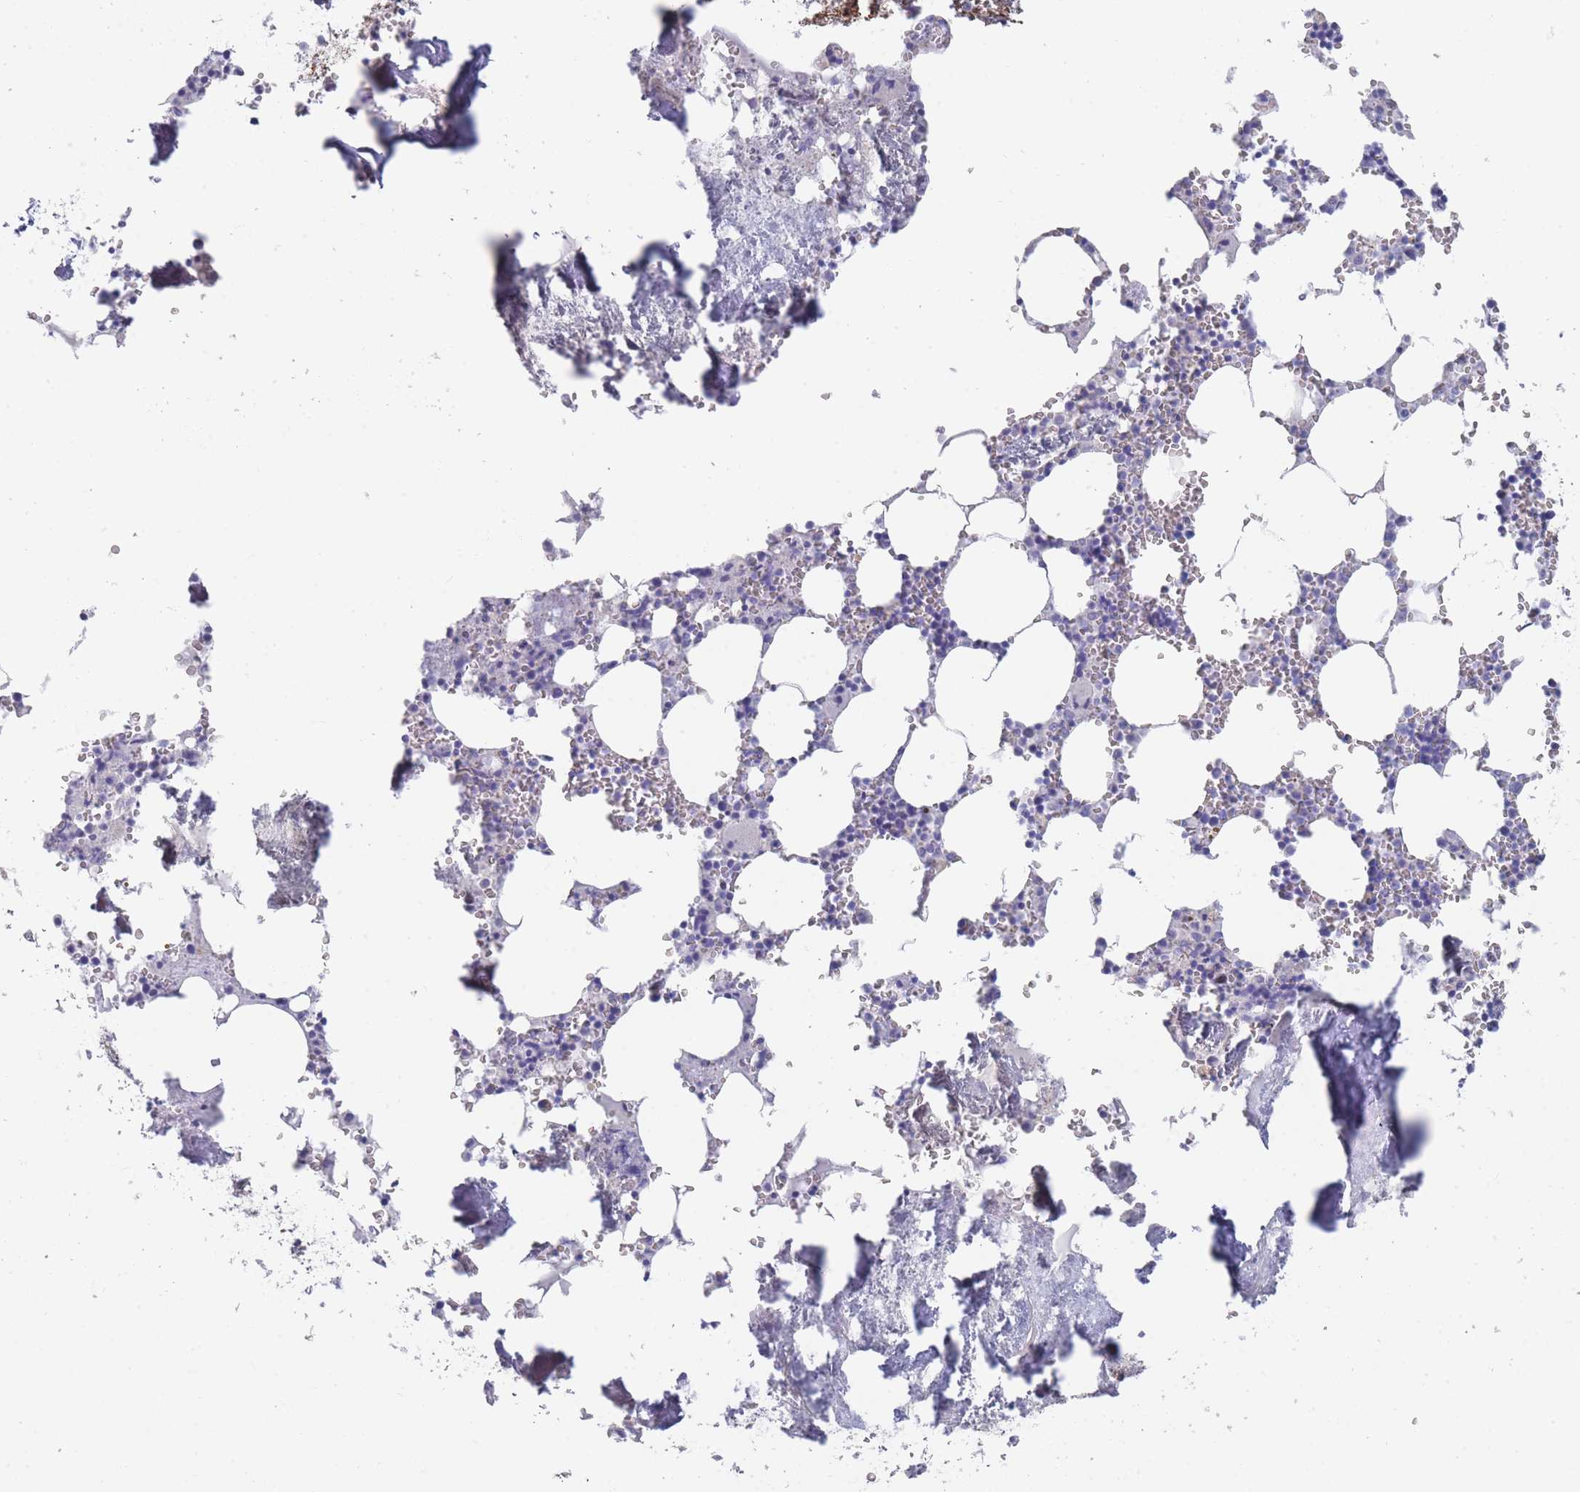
{"staining": {"intensity": "negative", "quantity": "none", "location": "none"}, "tissue": "bone marrow", "cell_type": "Hematopoietic cells", "image_type": "normal", "snomed": [{"axis": "morphology", "description": "Normal tissue, NOS"}, {"axis": "topography", "description": "Bone marrow"}], "caption": "Immunohistochemical staining of benign human bone marrow exhibits no significant staining in hematopoietic cells. (DAB (3,3'-diaminobenzidine) IHC, high magnification).", "gene": "SCCPDH", "patient": {"sex": "male", "age": 54}}